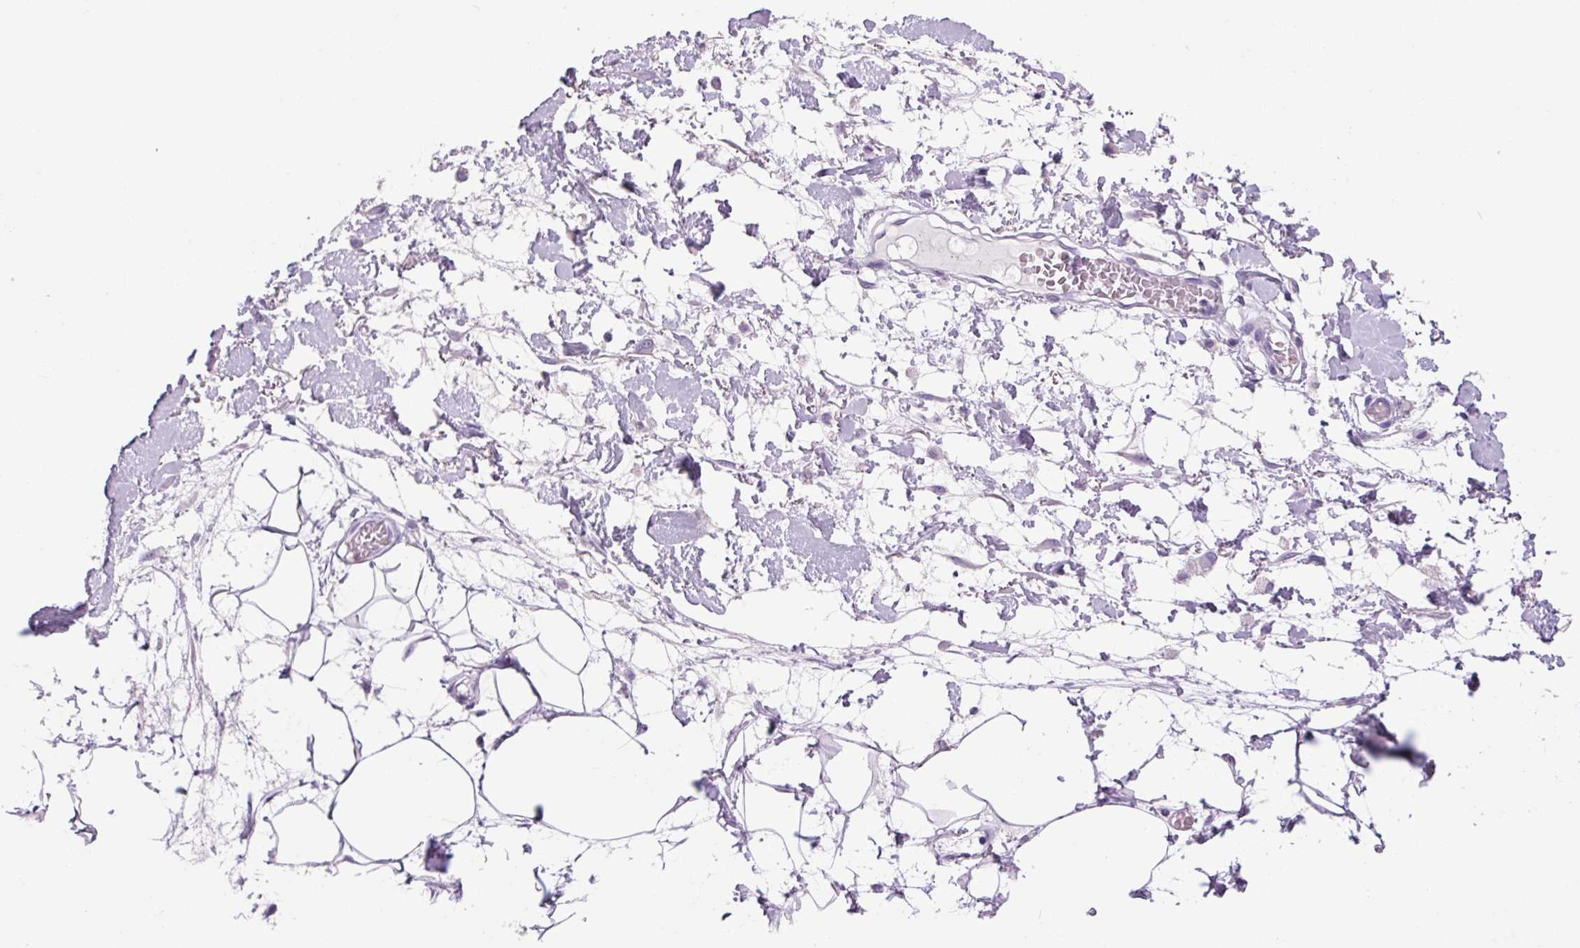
{"staining": {"intensity": "negative", "quantity": "none", "location": "none"}, "tissue": "adipose tissue", "cell_type": "Adipocytes", "image_type": "normal", "snomed": [{"axis": "morphology", "description": "Normal tissue, NOS"}, {"axis": "topography", "description": "Vulva"}, {"axis": "topography", "description": "Peripheral nerve tissue"}], "caption": "High magnification brightfield microscopy of normal adipose tissue stained with DAB (3,3'-diaminobenzidine) (brown) and counterstained with hematoxylin (blue): adipocytes show no significant positivity.", "gene": "CHGA", "patient": {"sex": "female", "age": 68}}